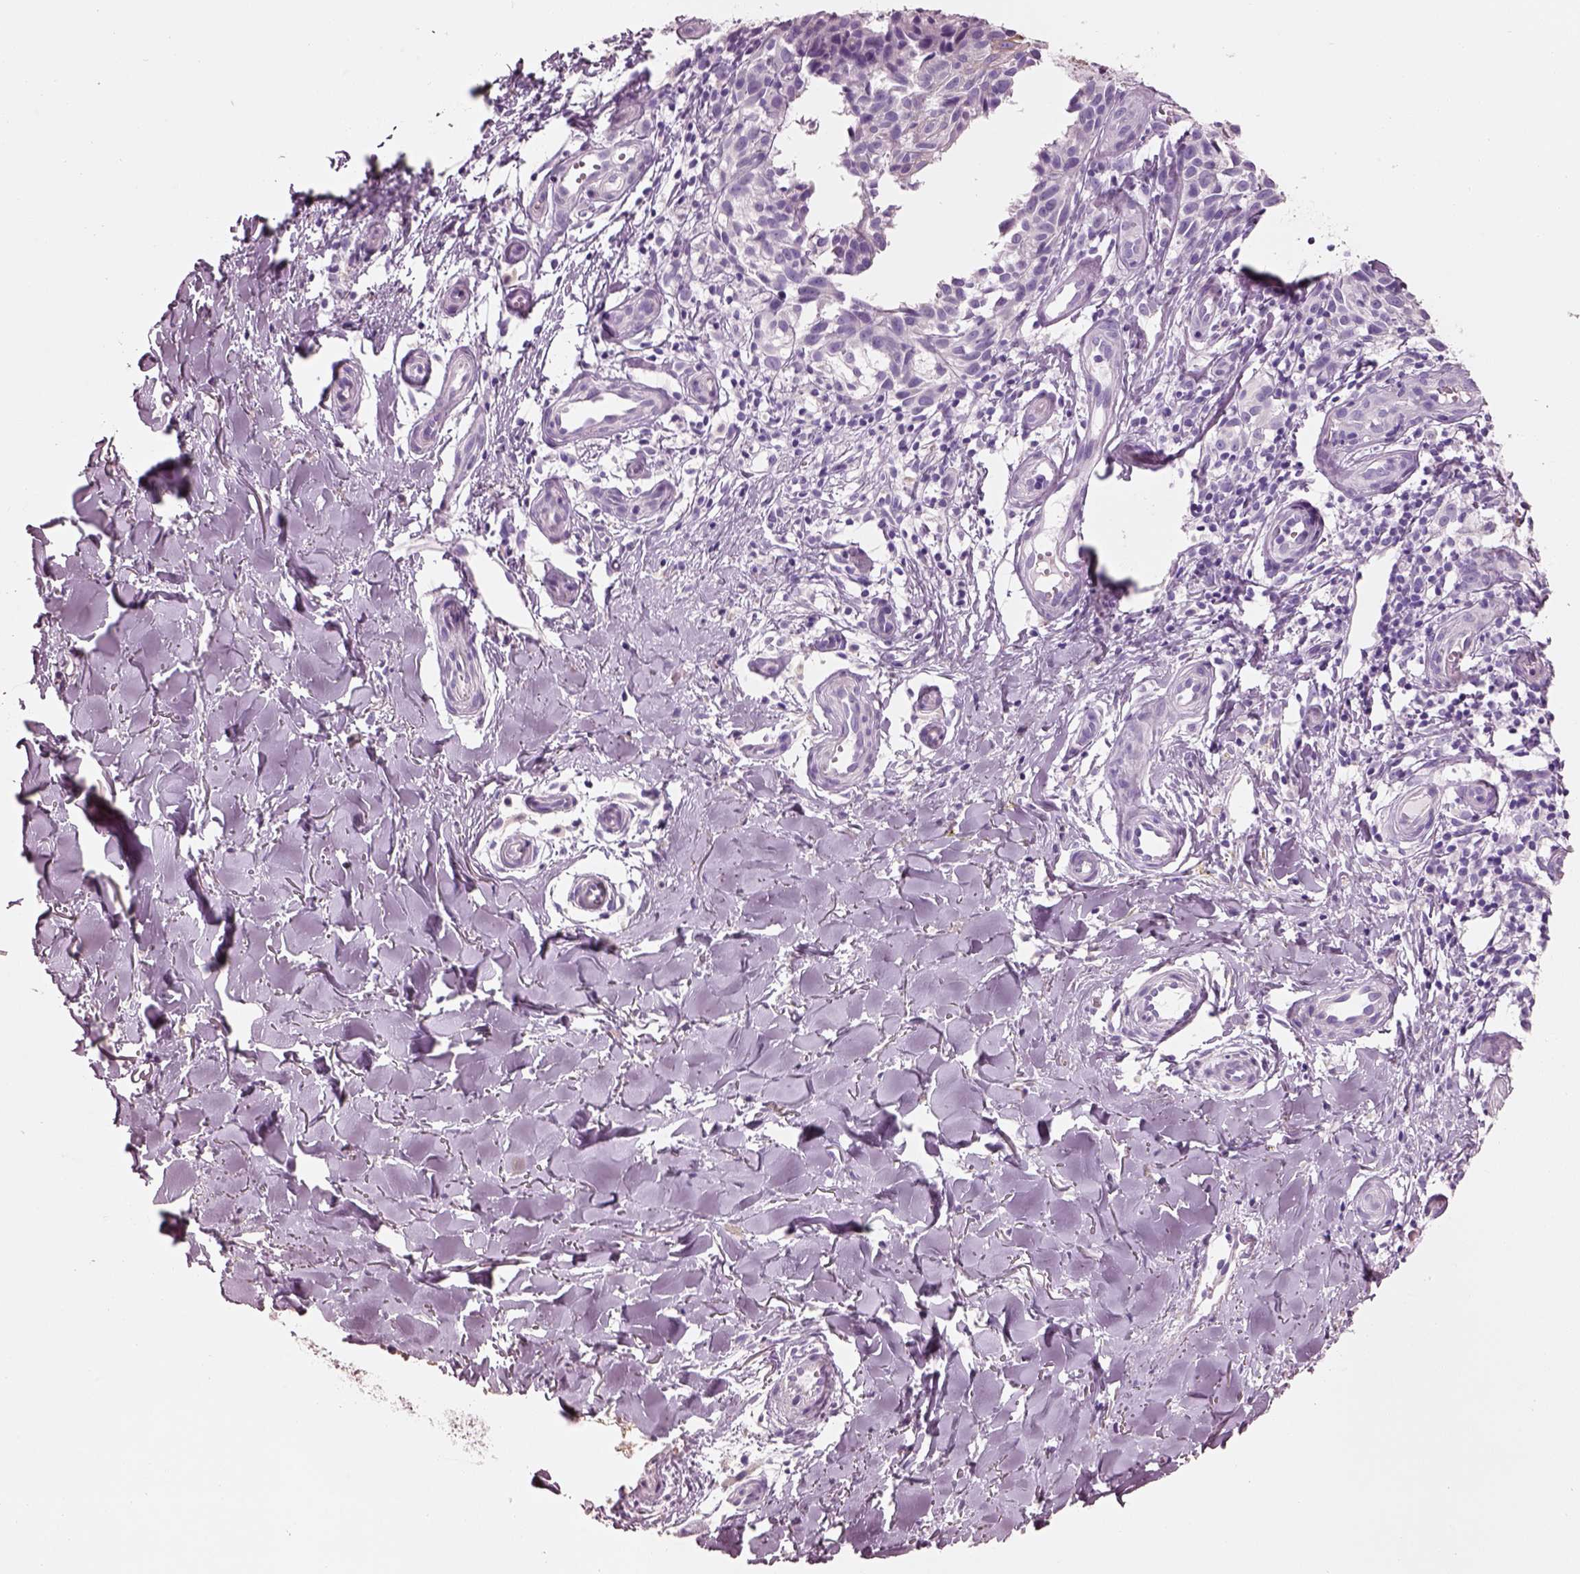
{"staining": {"intensity": "negative", "quantity": "none", "location": "none"}, "tissue": "melanoma", "cell_type": "Tumor cells", "image_type": "cancer", "snomed": [{"axis": "morphology", "description": "Malignant melanoma, NOS"}, {"axis": "topography", "description": "Skin"}], "caption": "The immunohistochemistry (IHC) histopathology image has no significant expression in tumor cells of malignant melanoma tissue.", "gene": "PNOC", "patient": {"sex": "female", "age": 53}}